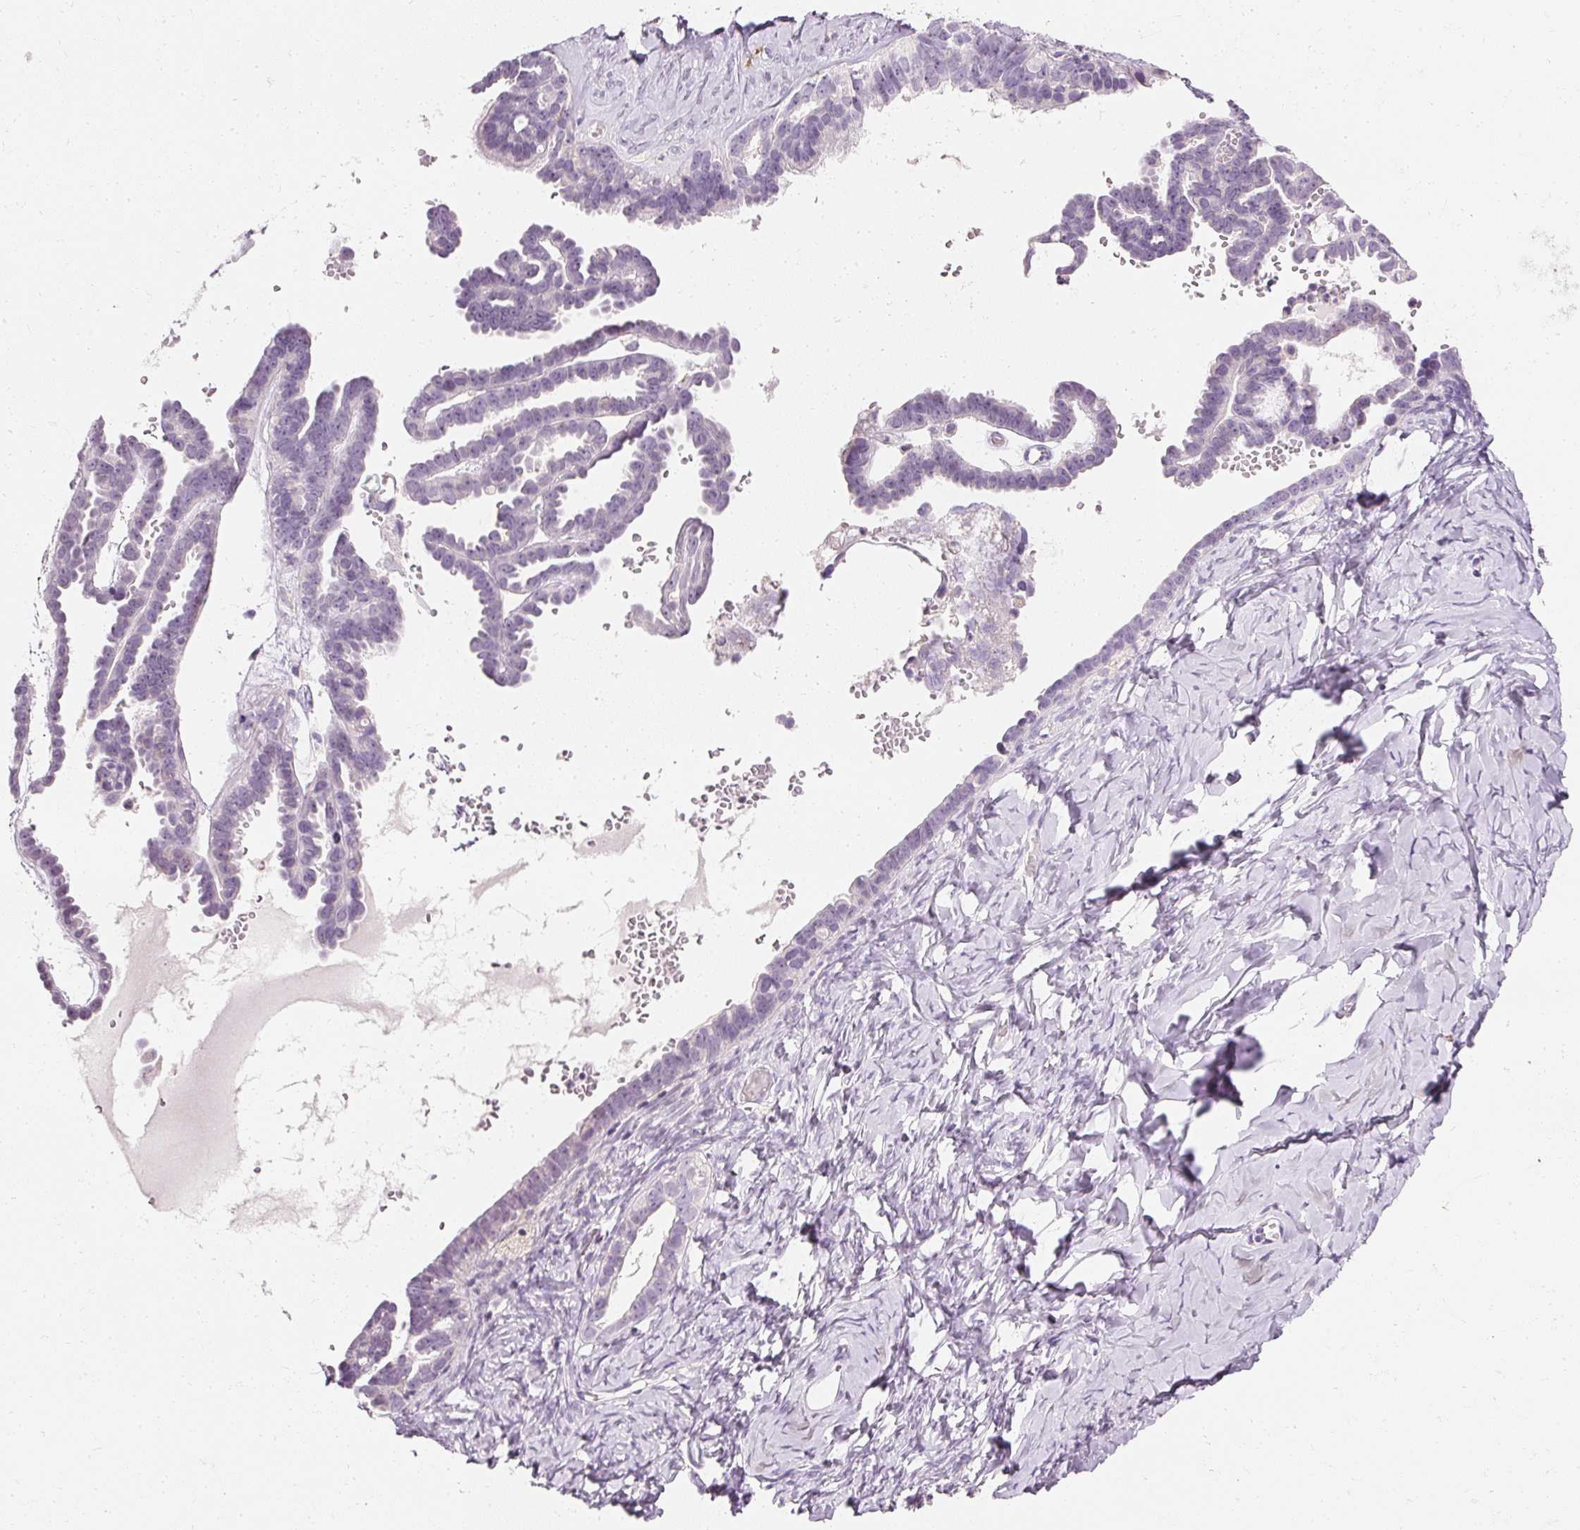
{"staining": {"intensity": "negative", "quantity": "none", "location": "none"}, "tissue": "ovarian cancer", "cell_type": "Tumor cells", "image_type": "cancer", "snomed": [{"axis": "morphology", "description": "Cystadenocarcinoma, serous, NOS"}, {"axis": "topography", "description": "Ovary"}], "caption": "A histopathology image of human ovarian cancer (serous cystadenocarcinoma) is negative for staining in tumor cells. (DAB (3,3'-diaminobenzidine) immunohistochemistry (IHC) visualized using brightfield microscopy, high magnification).", "gene": "ELAVL3", "patient": {"sex": "female", "age": 69}}